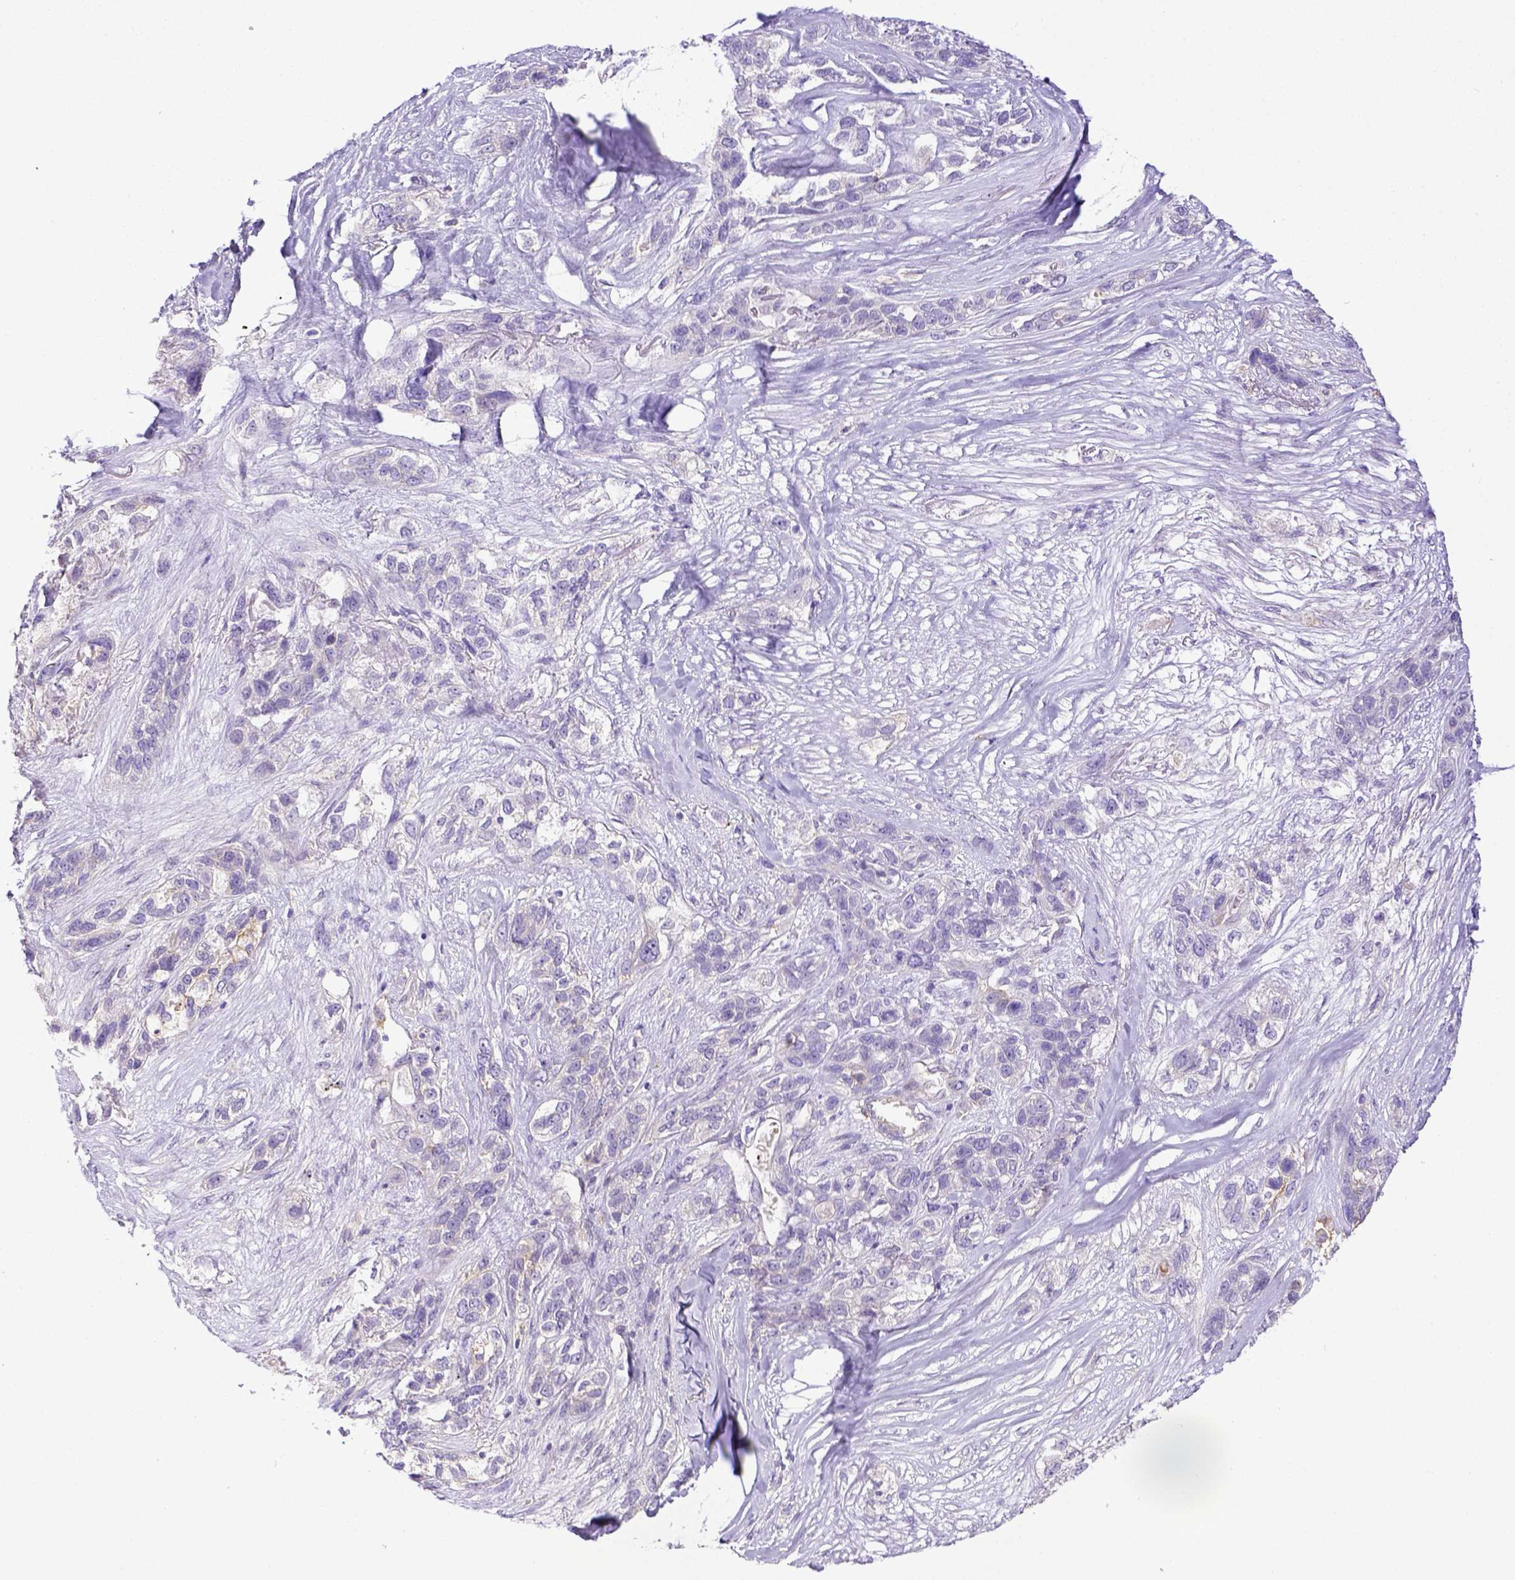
{"staining": {"intensity": "negative", "quantity": "none", "location": "none"}, "tissue": "lung cancer", "cell_type": "Tumor cells", "image_type": "cancer", "snomed": [{"axis": "morphology", "description": "Squamous cell carcinoma, NOS"}, {"axis": "topography", "description": "Lung"}], "caption": "High power microscopy histopathology image of an immunohistochemistry (IHC) photomicrograph of lung cancer, revealing no significant staining in tumor cells.", "gene": "CD40", "patient": {"sex": "female", "age": 70}}